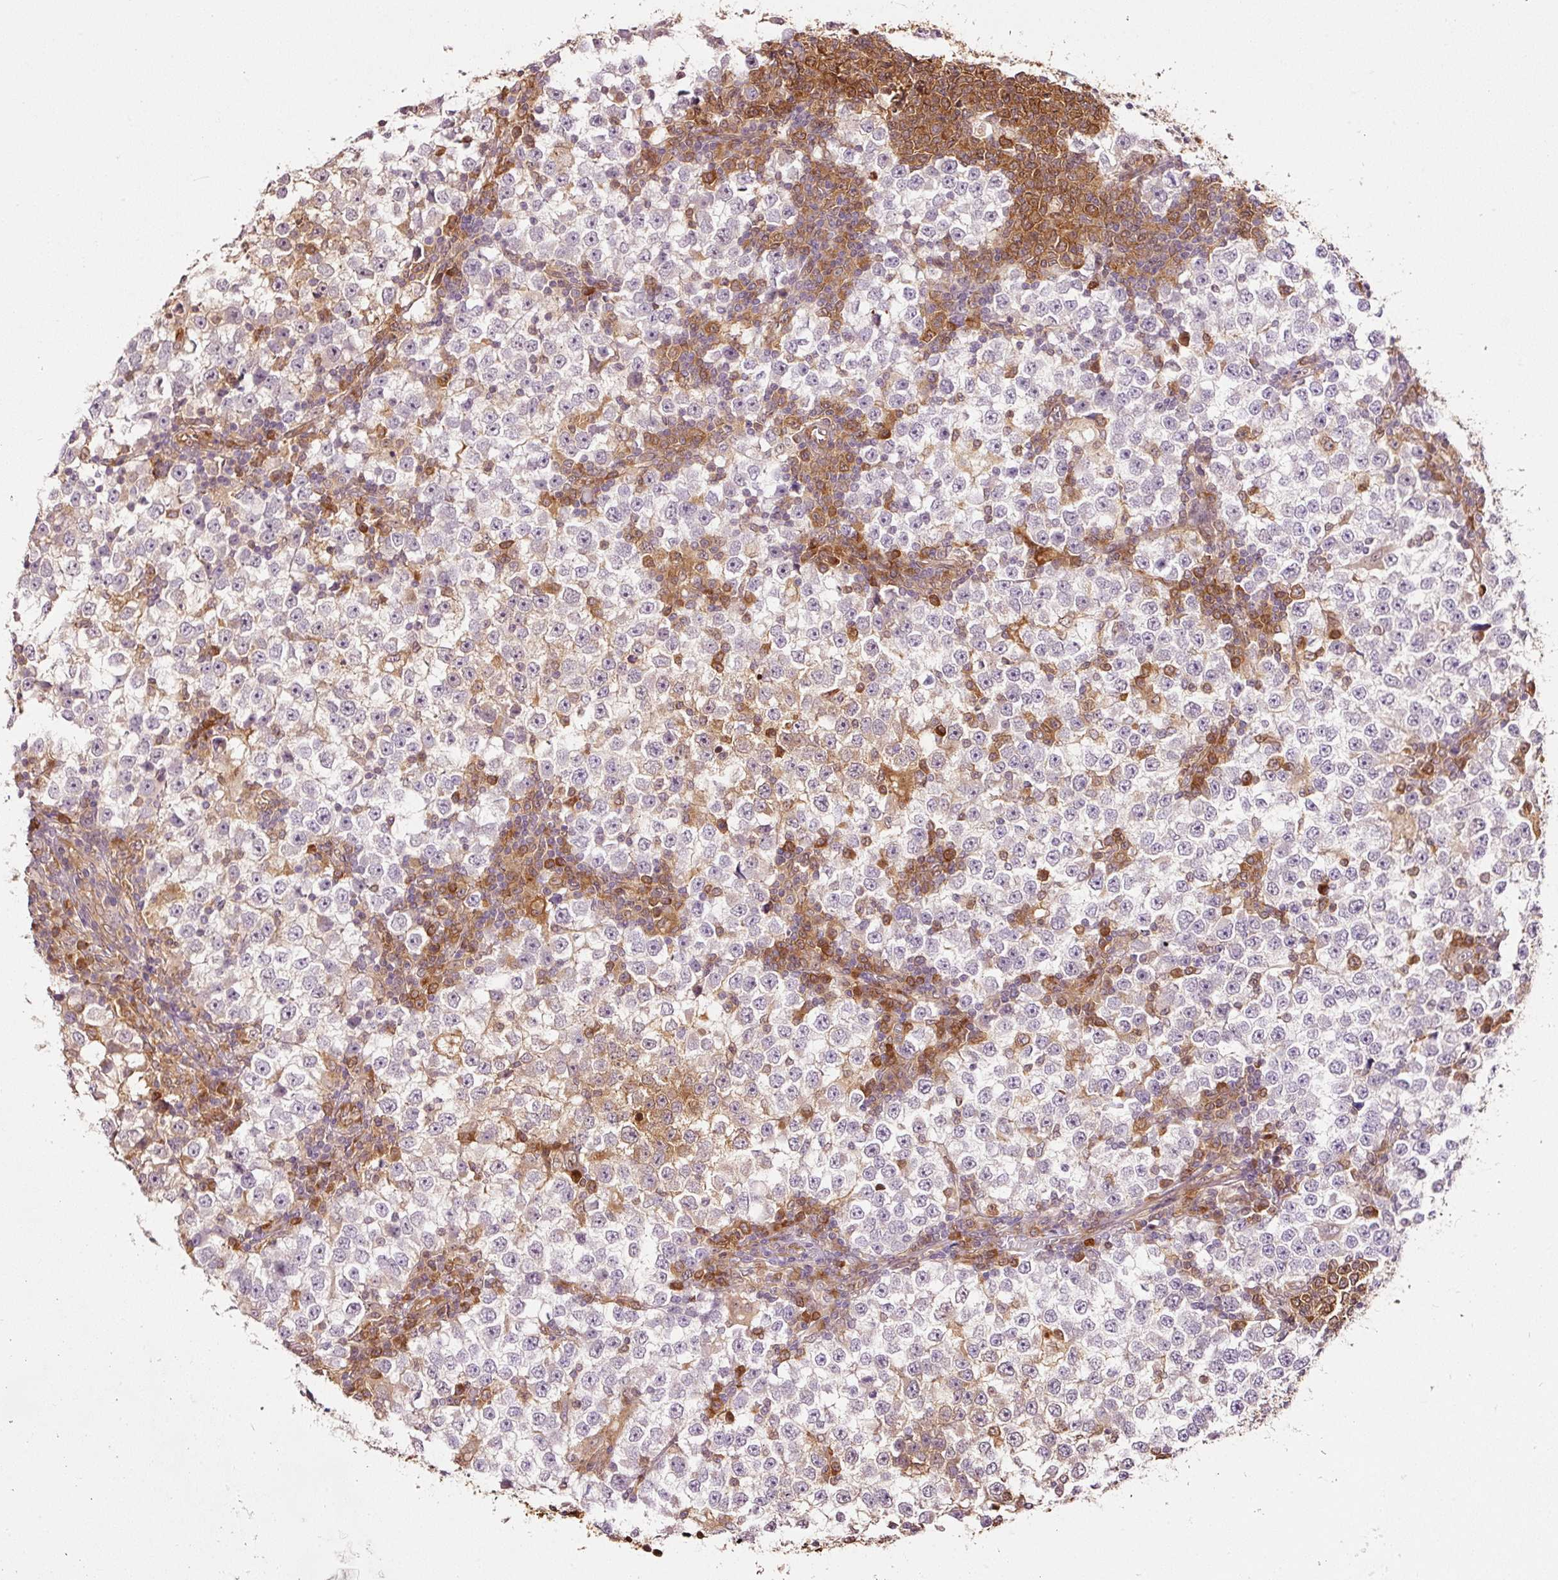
{"staining": {"intensity": "moderate", "quantity": "<25%", "location": "cytoplasmic/membranous,nuclear"}, "tissue": "testis cancer", "cell_type": "Tumor cells", "image_type": "cancer", "snomed": [{"axis": "morphology", "description": "Seminoma, NOS"}, {"axis": "topography", "description": "Testis"}], "caption": "Immunohistochemical staining of testis cancer (seminoma) demonstrates low levels of moderate cytoplasmic/membranous and nuclear protein positivity in about <25% of tumor cells. The protein of interest is shown in brown color, while the nuclei are stained blue.", "gene": "FBXL14", "patient": {"sex": "male", "age": 65}}